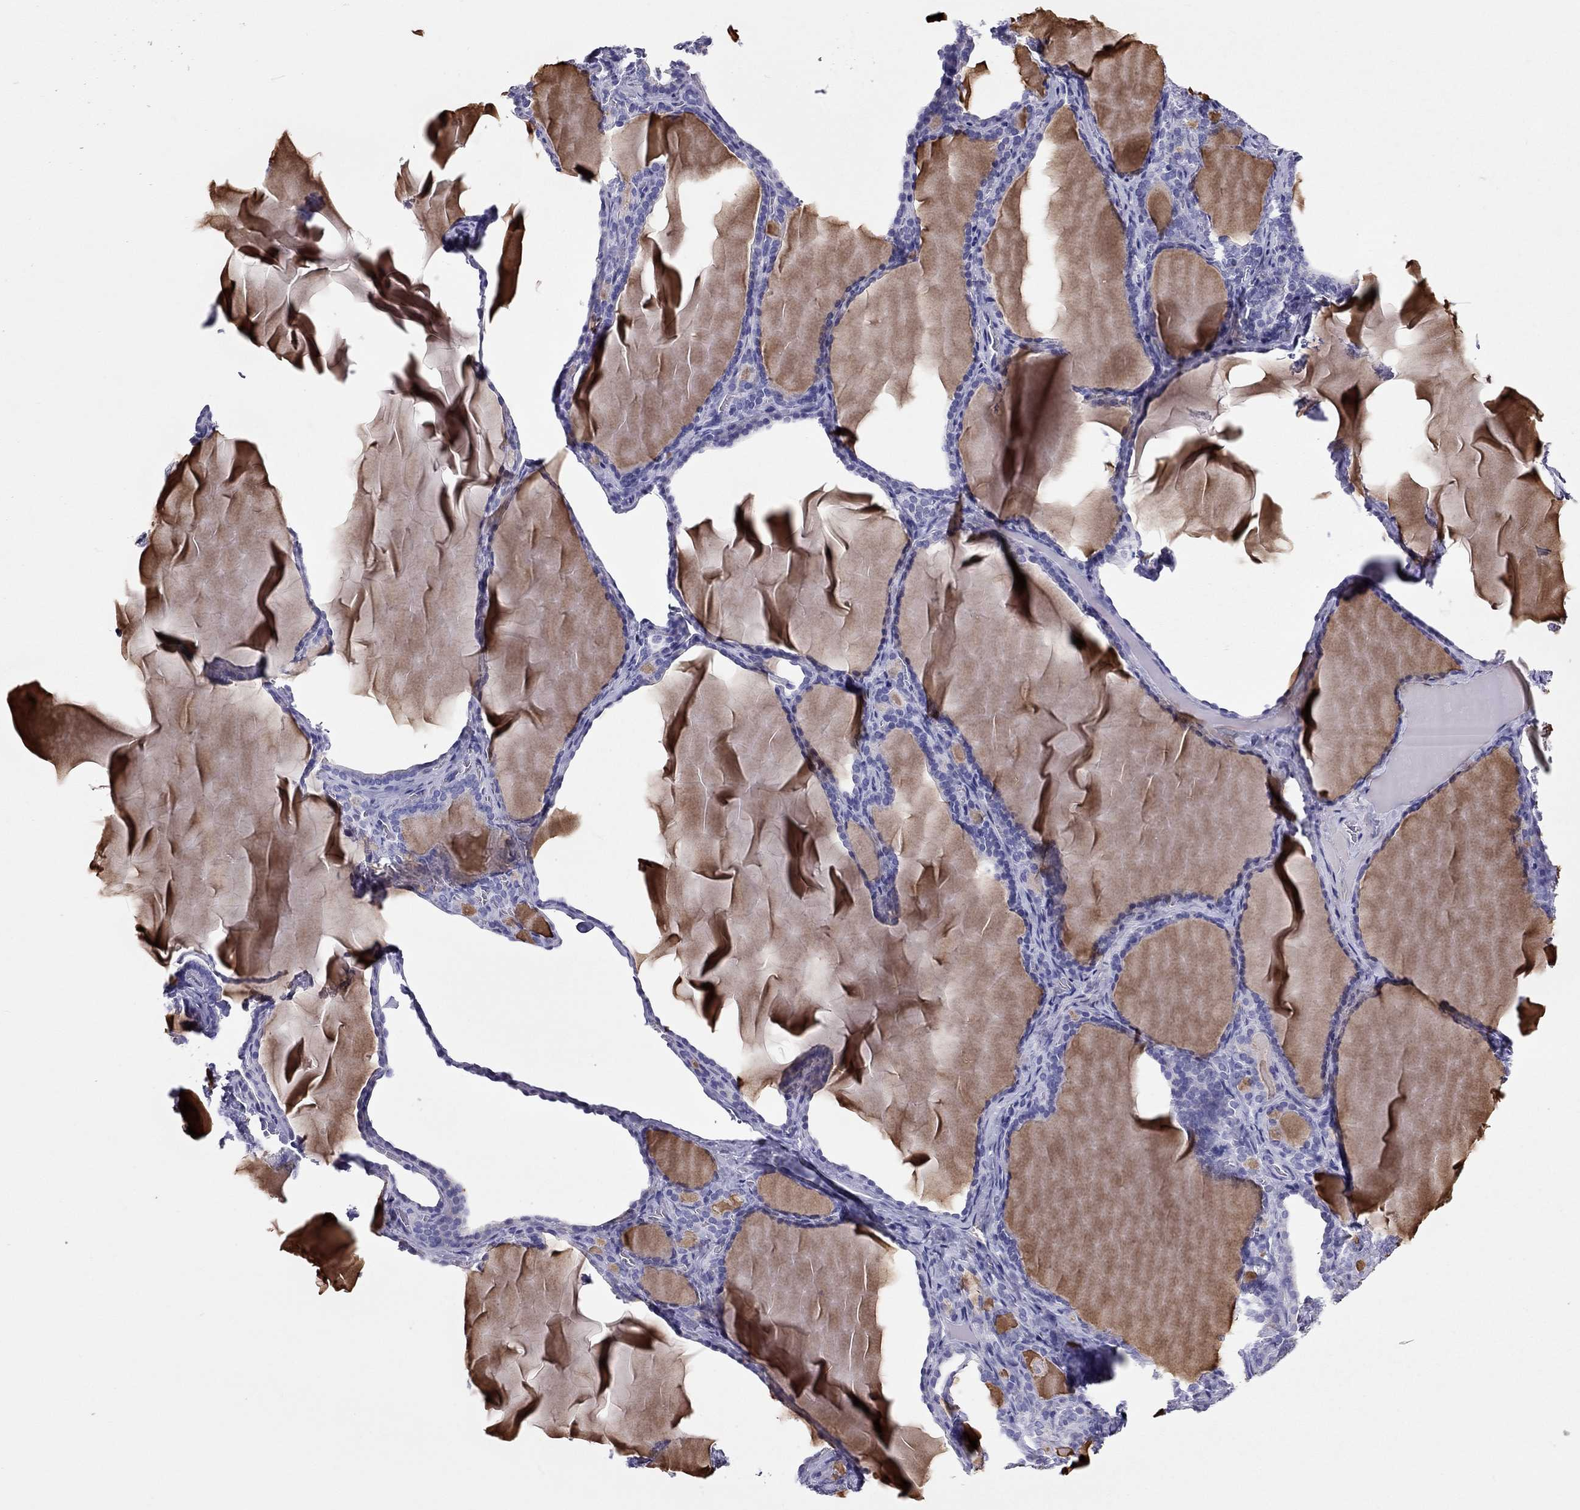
{"staining": {"intensity": "negative", "quantity": "none", "location": "none"}, "tissue": "thyroid gland", "cell_type": "Glandular cells", "image_type": "normal", "snomed": [{"axis": "morphology", "description": "Normal tissue, NOS"}, {"axis": "morphology", "description": "Hyperplasia, NOS"}, {"axis": "topography", "description": "Thyroid gland"}], "caption": "DAB immunohistochemical staining of unremarkable human thyroid gland shows no significant positivity in glandular cells. Brightfield microscopy of IHC stained with DAB (3,3'-diaminobenzidine) (brown) and hematoxylin (blue), captured at high magnification.", "gene": "IL17REL", "patient": {"sex": "female", "age": 27}}